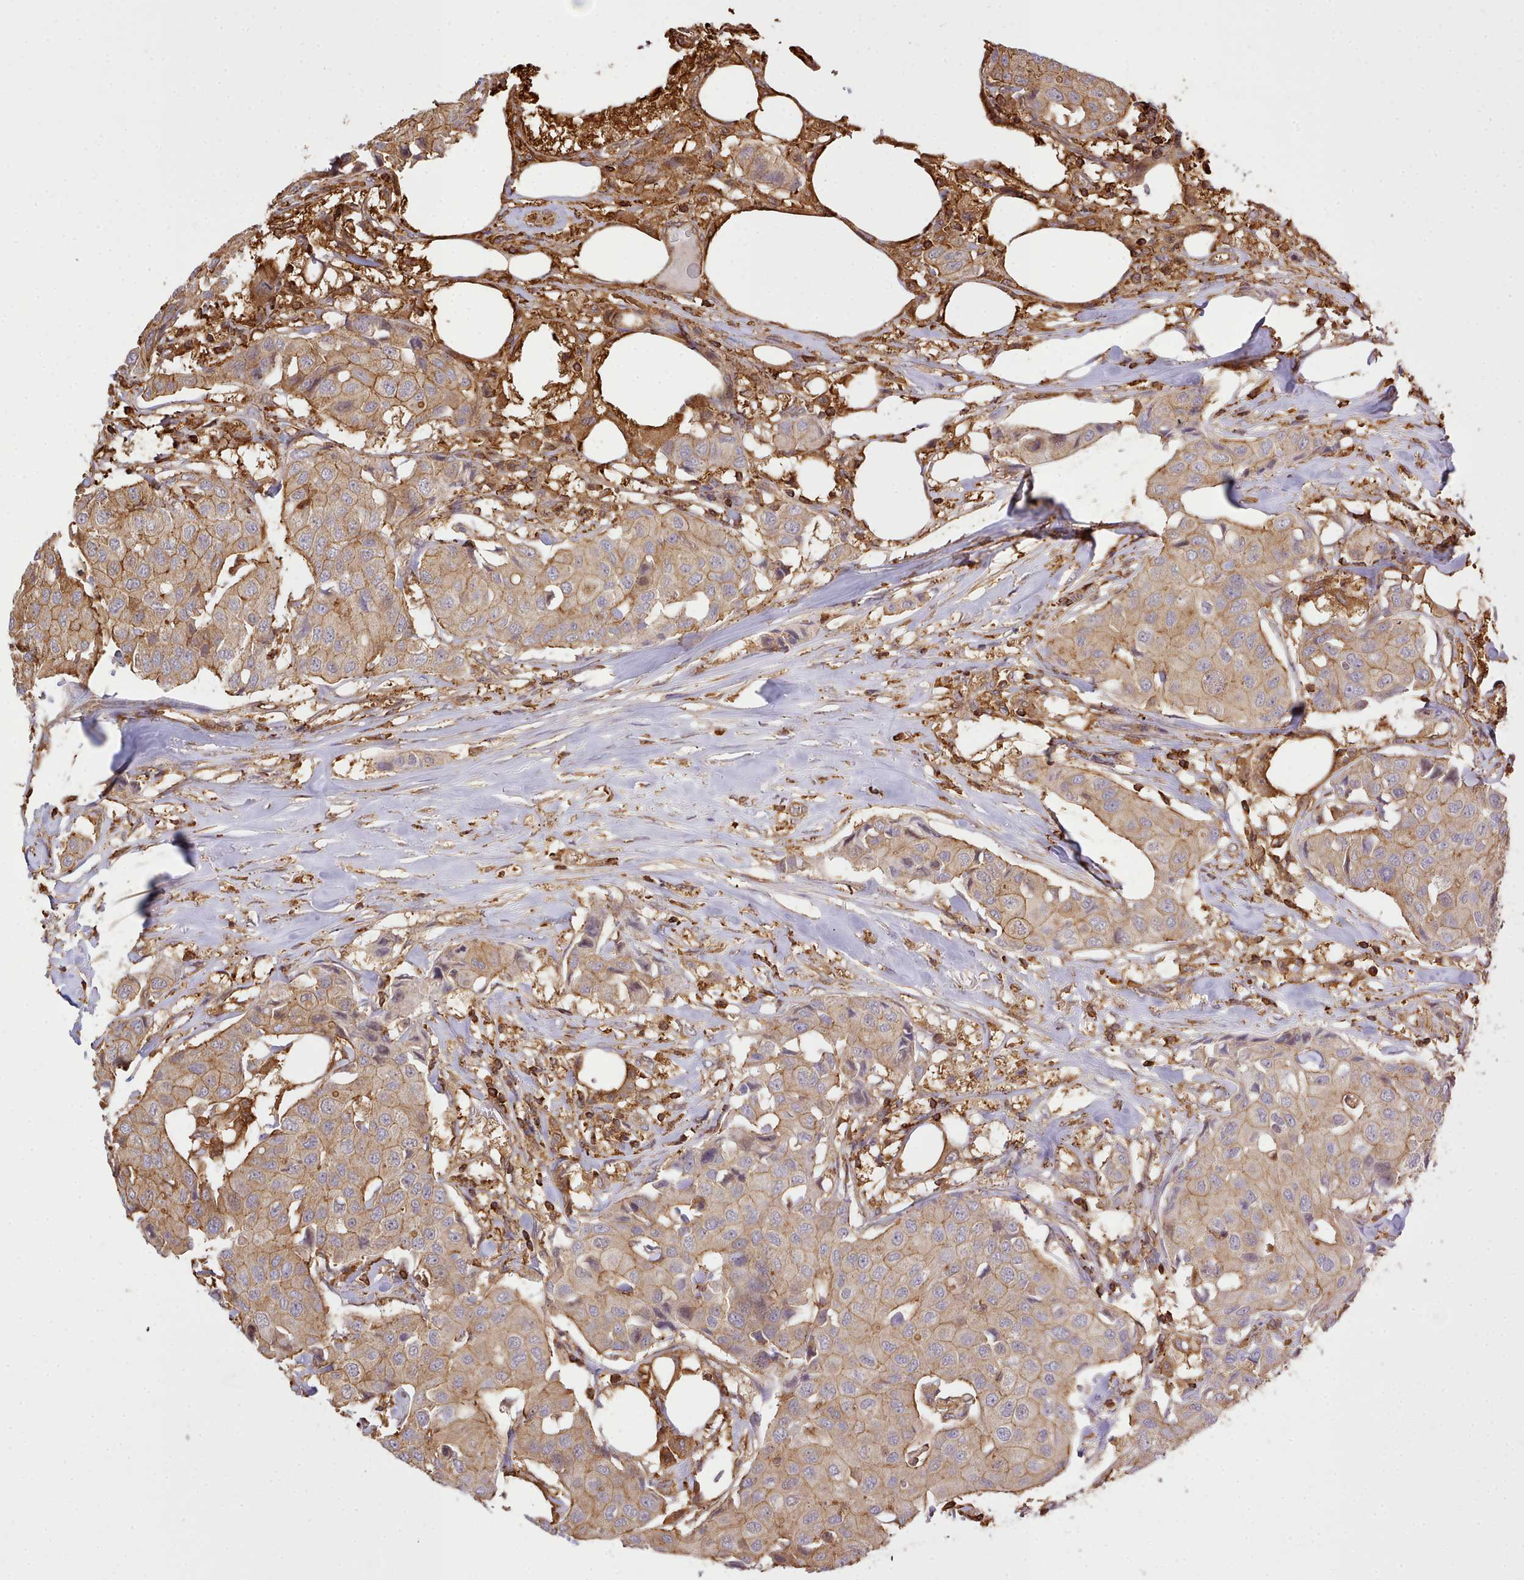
{"staining": {"intensity": "moderate", "quantity": ">75%", "location": "cytoplasmic/membranous"}, "tissue": "breast cancer", "cell_type": "Tumor cells", "image_type": "cancer", "snomed": [{"axis": "morphology", "description": "Duct carcinoma"}, {"axis": "topography", "description": "Breast"}], "caption": "This histopathology image reveals IHC staining of infiltrating ductal carcinoma (breast), with medium moderate cytoplasmic/membranous staining in about >75% of tumor cells.", "gene": "CAPZA1", "patient": {"sex": "female", "age": 80}}